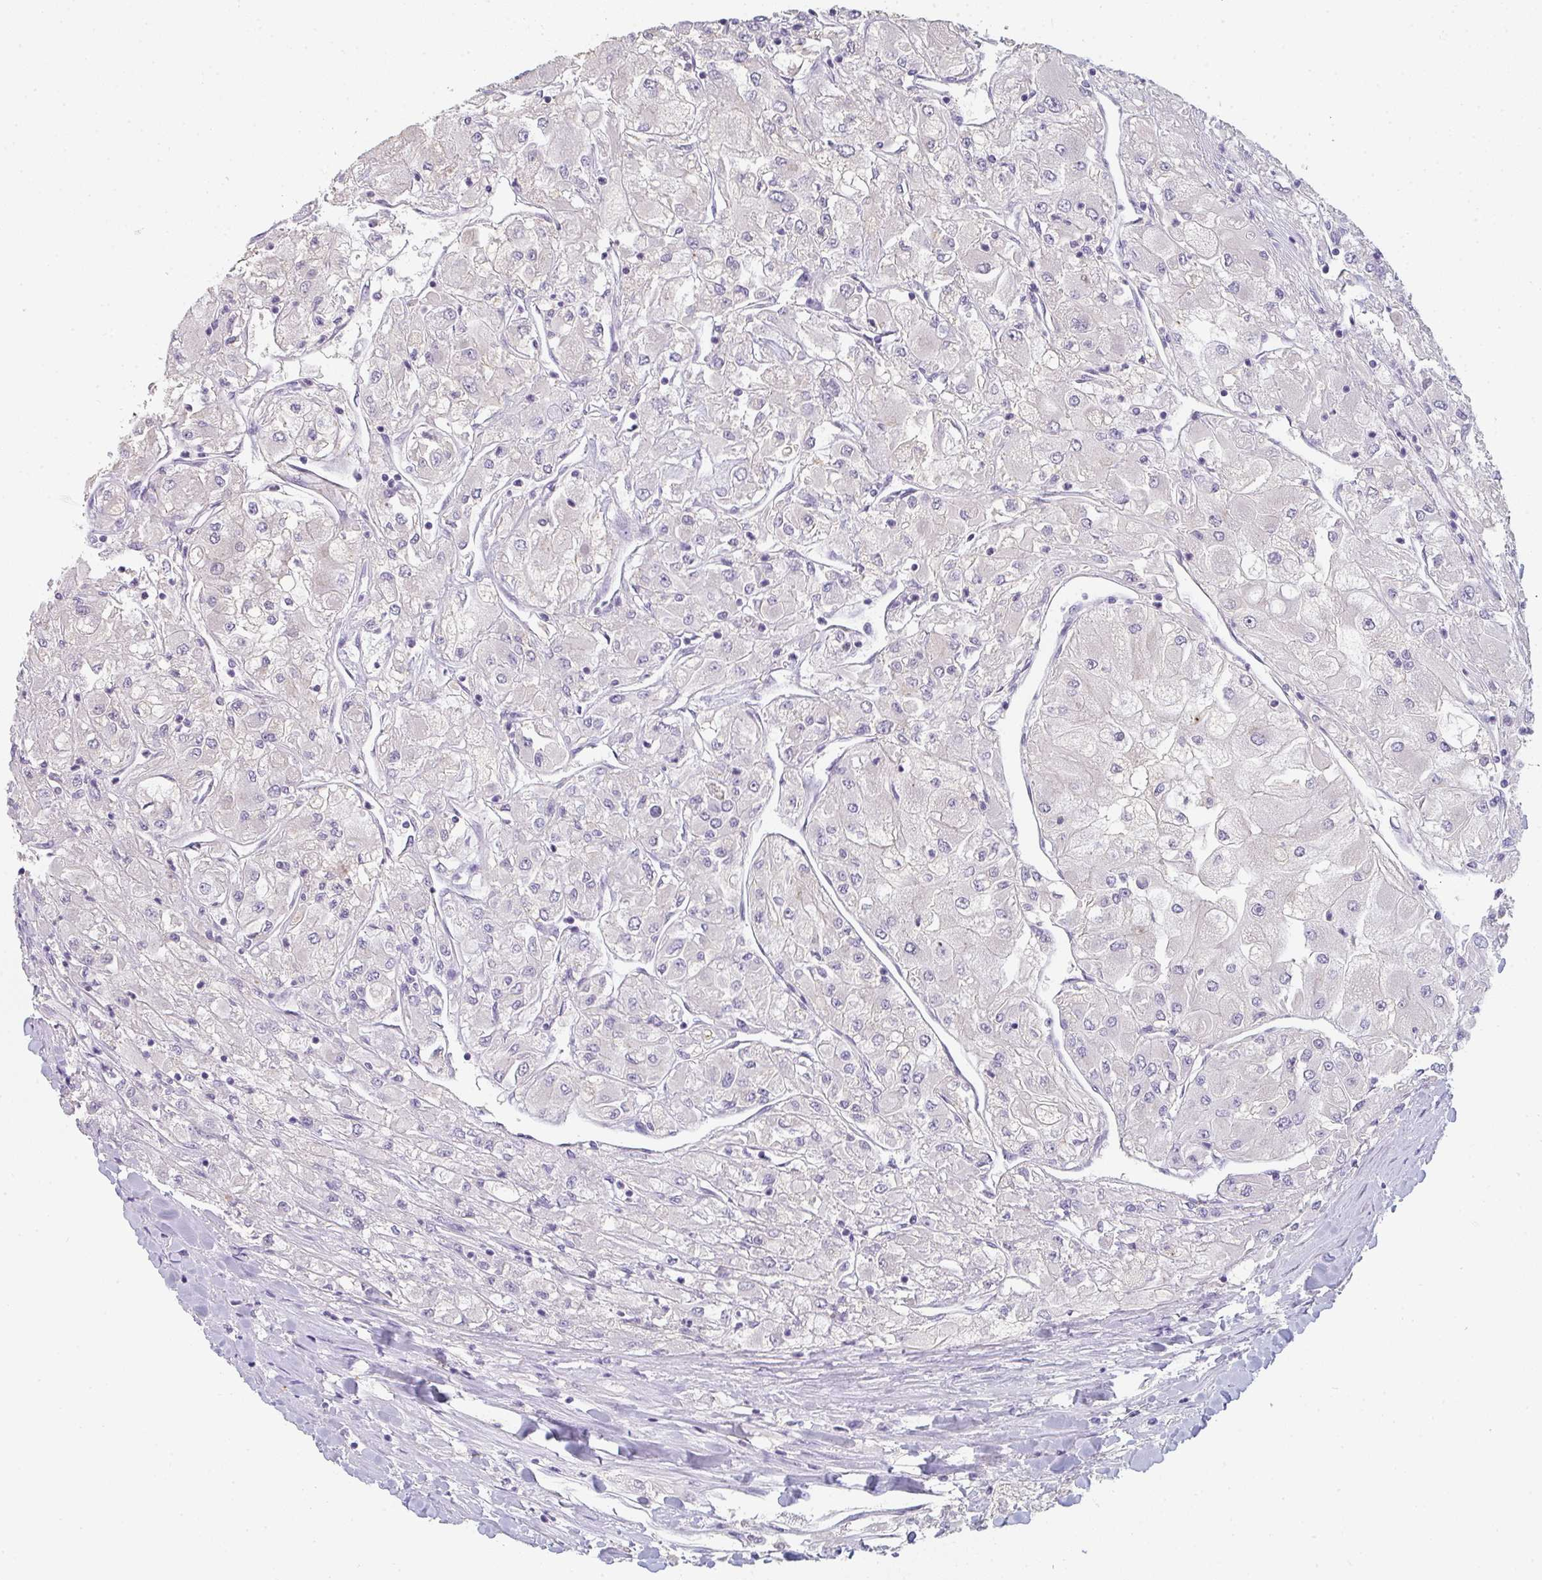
{"staining": {"intensity": "negative", "quantity": "none", "location": "none"}, "tissue": "renal cancer", "cell_type": "Tumor cells", "image_type": "cancer", "snomed": [{"axis": "morphology", "description": "Adenocarcinoma, NOS"}, {"axis": "topography", "description": "Kidney"}], "caption": "DAB immunohistochemical staining of human renal cancer shows no significant positivity in tumor cells.", "gene": "C1QTNF8", "patient": {"sex": "male", "age": 80}}